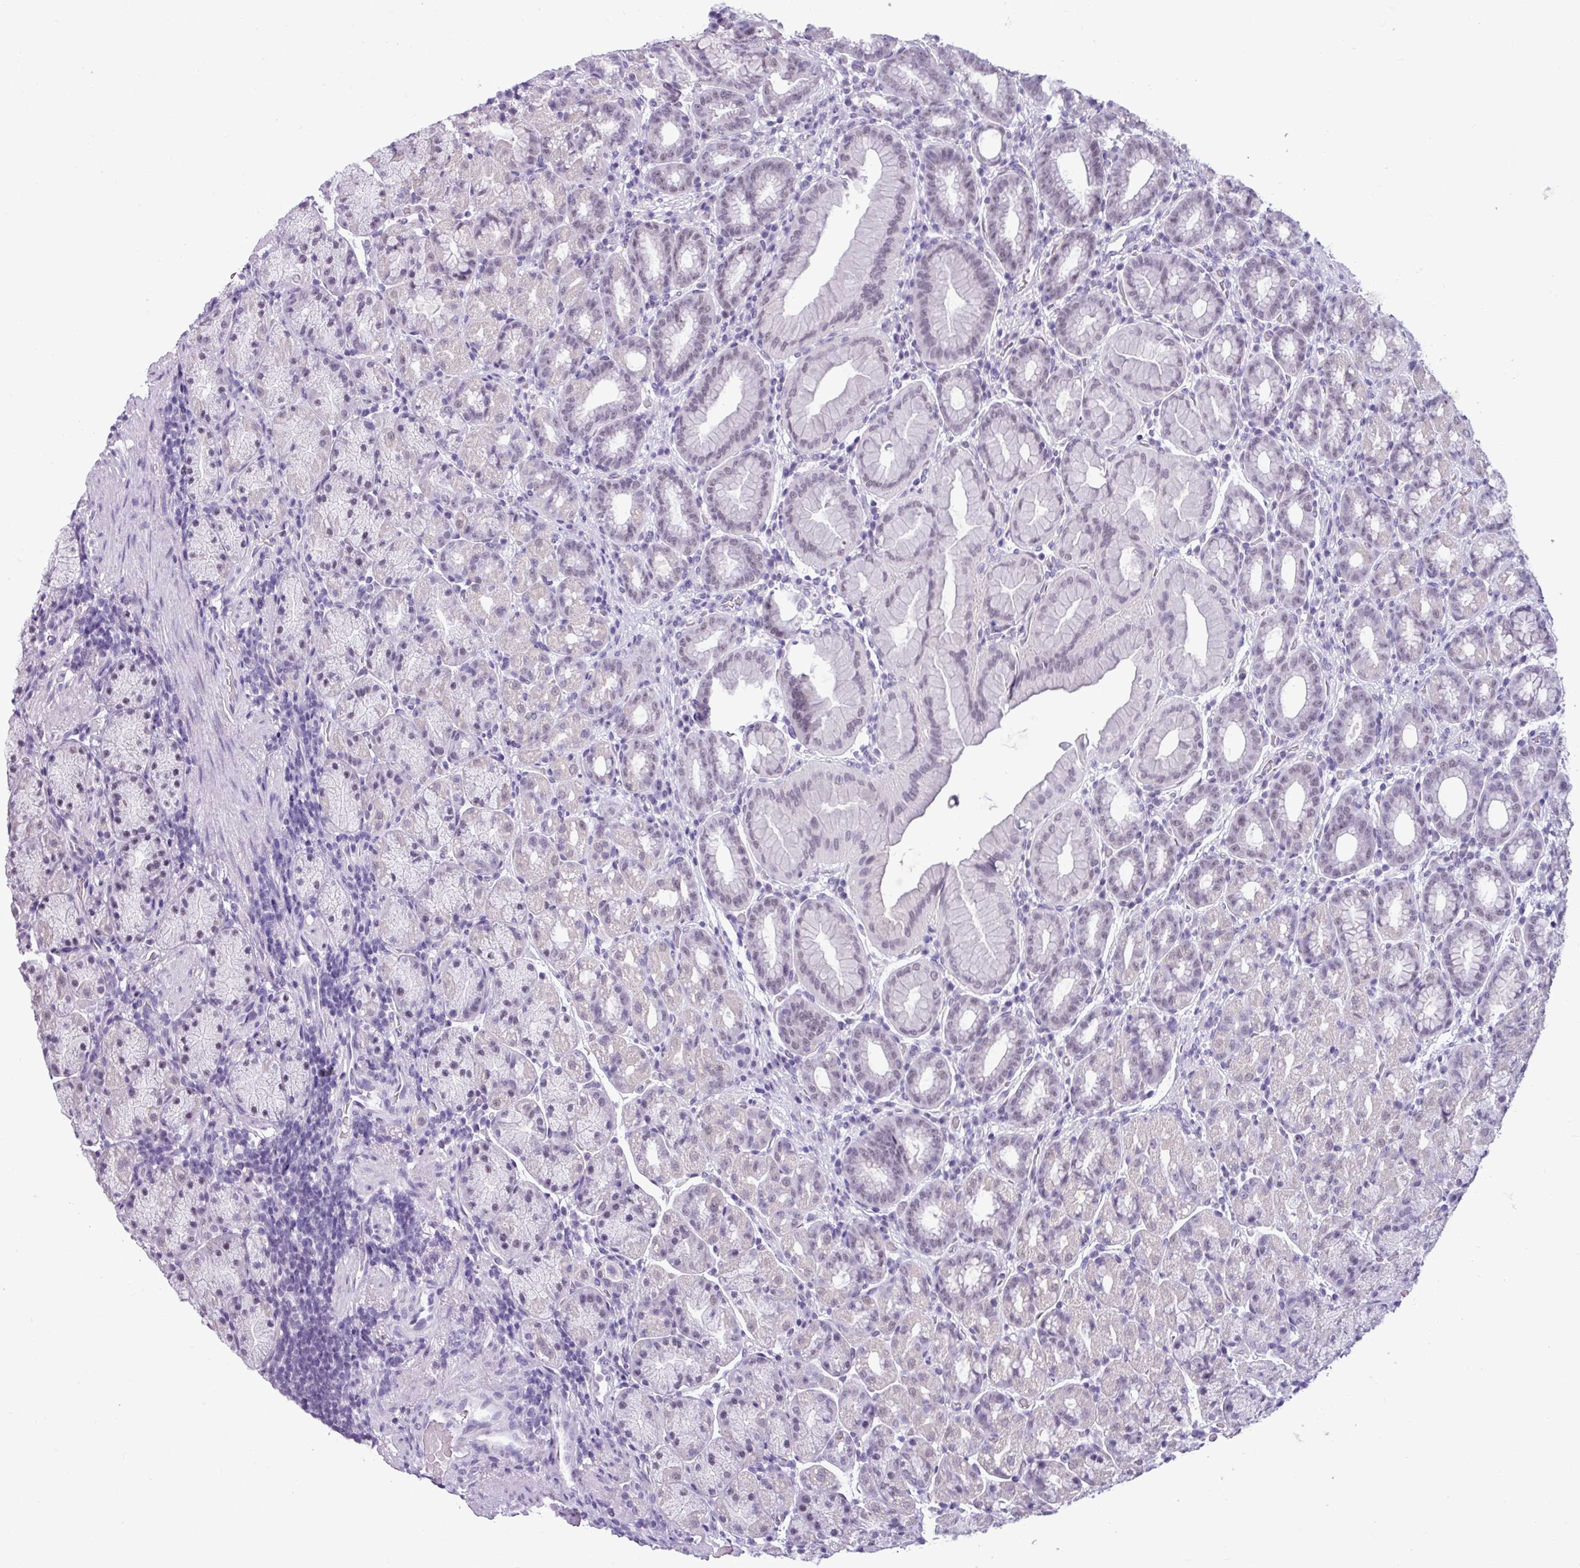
{"staining": {"intensity": "weak", "quantity": "<25%", "location": "nuclear"}, "tissue": "stomach", "cell_type": "Glandular cells", "image_type": "normal", "snomed": [{"axis": "morphology", "description": "Normal tissue, NOS"}, {"axis": "topography", "description": "Stomach, upper"}, {"axis": "topography", "description": "Stomach"}], "caption": "The histopathology image demonstrates no staining of glandular cells in unremarkable stomach. The staining was performed using DAB (3,3'-diaminobenzidine) to visualize the protein expression in brown, while the nuclei were stained in blue with hematoxylin (Magnification: 20x).", "gene": "SRGAP1", "patient": {"sex": "male", "age": 68}}